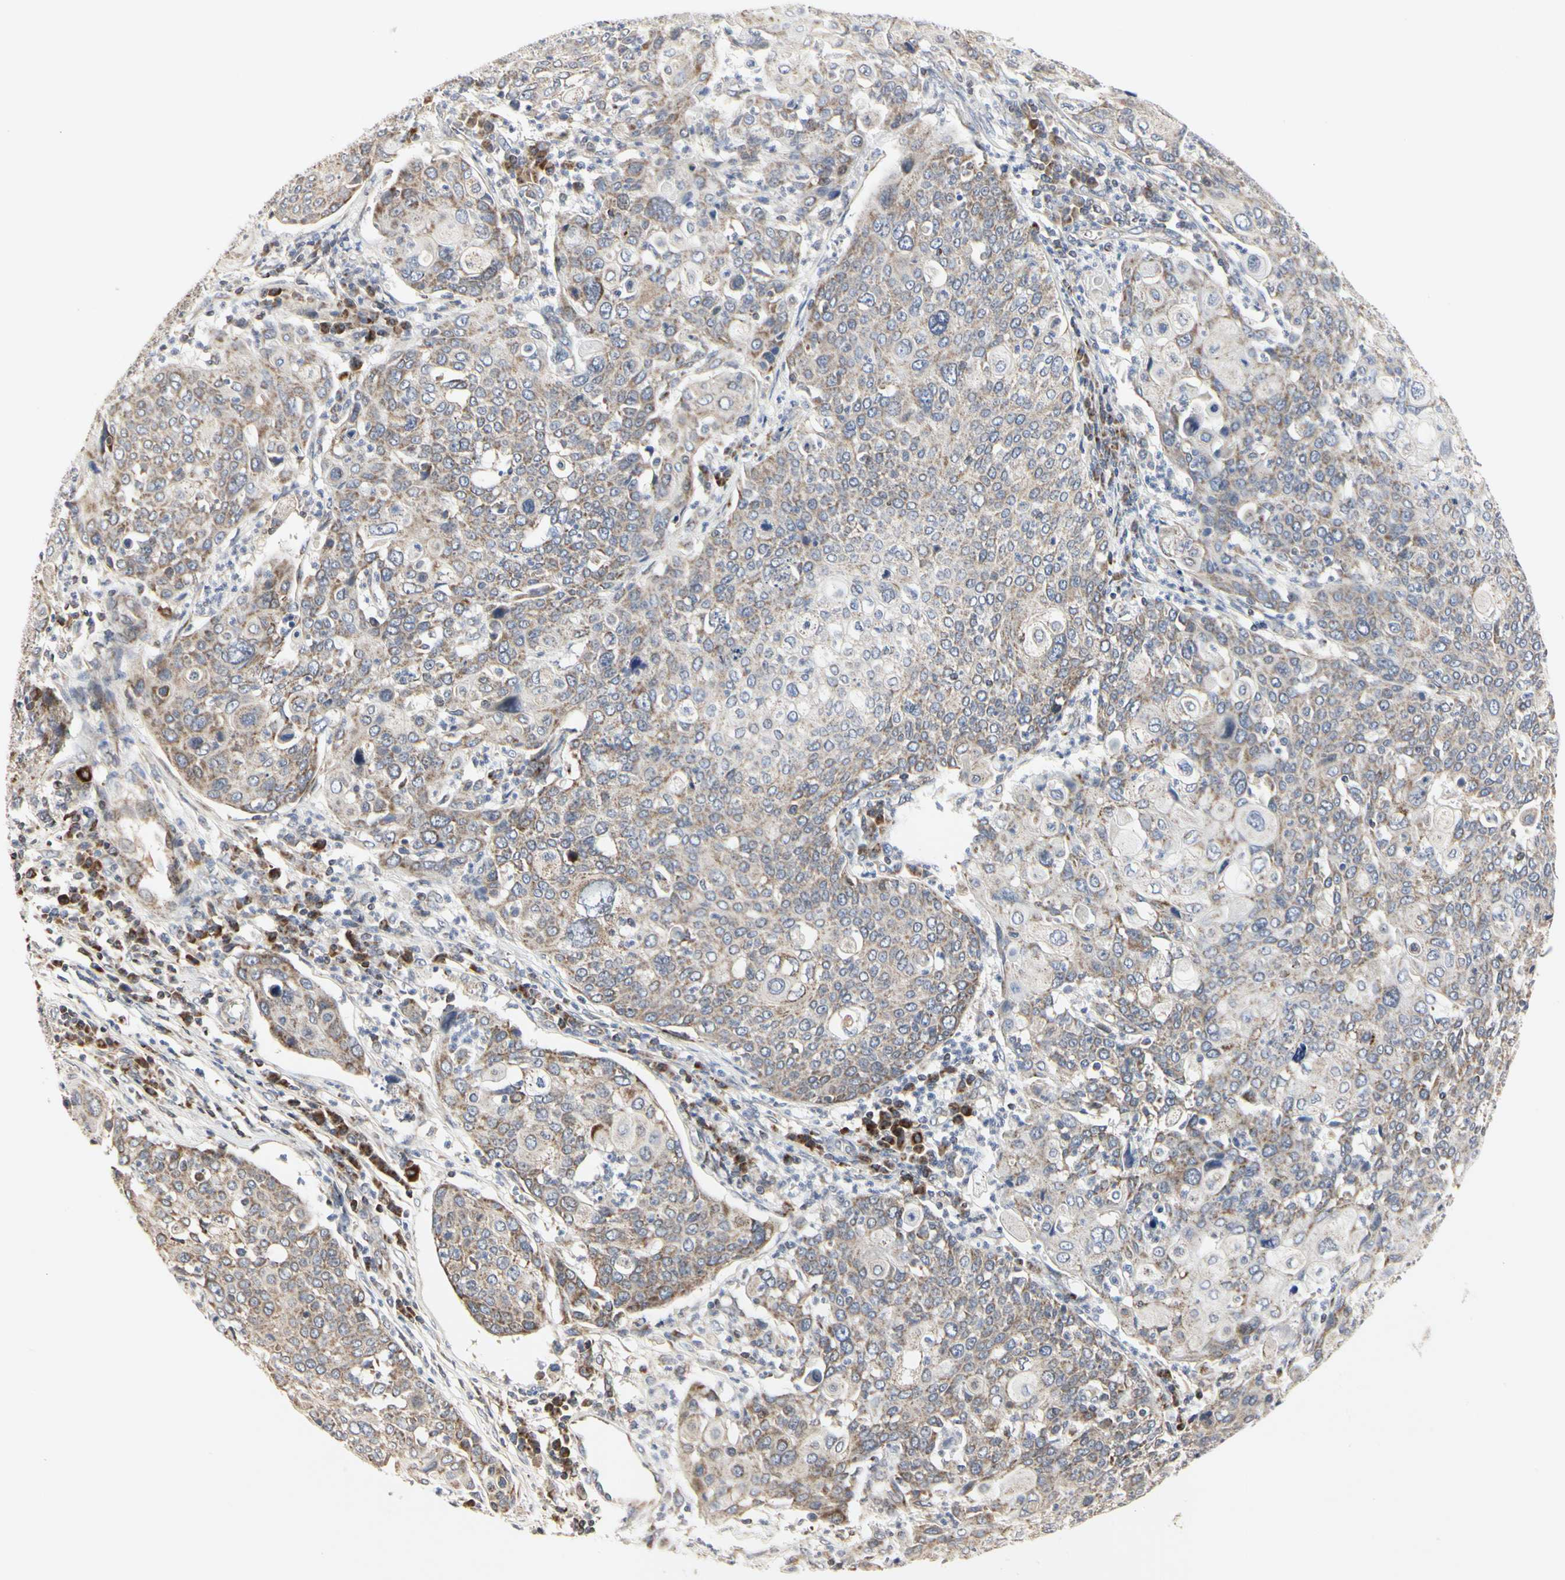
{"staining": {"intensity": "weak", "quantity": "25%-75%", "location": "cytoplasmic/membranous"}, "tissue": "cervical cancer", "cell_type": "Tumor cells", "image_type": "cancer", "snomed": [{"axis": "morphology", "description": "Squamous cell carcinoma, NOS"}, {"axis": "topography", "description": "Cervix"}], "caption": "Squamous cell carcinoma (cervical) stained for a protein (brown) shows weak cytoplasmic/membranous positive positivity in approximately 25%-75% of tumor cells.", "gene": "TSKU", "patient": {"sex": "female", "age": 40}}